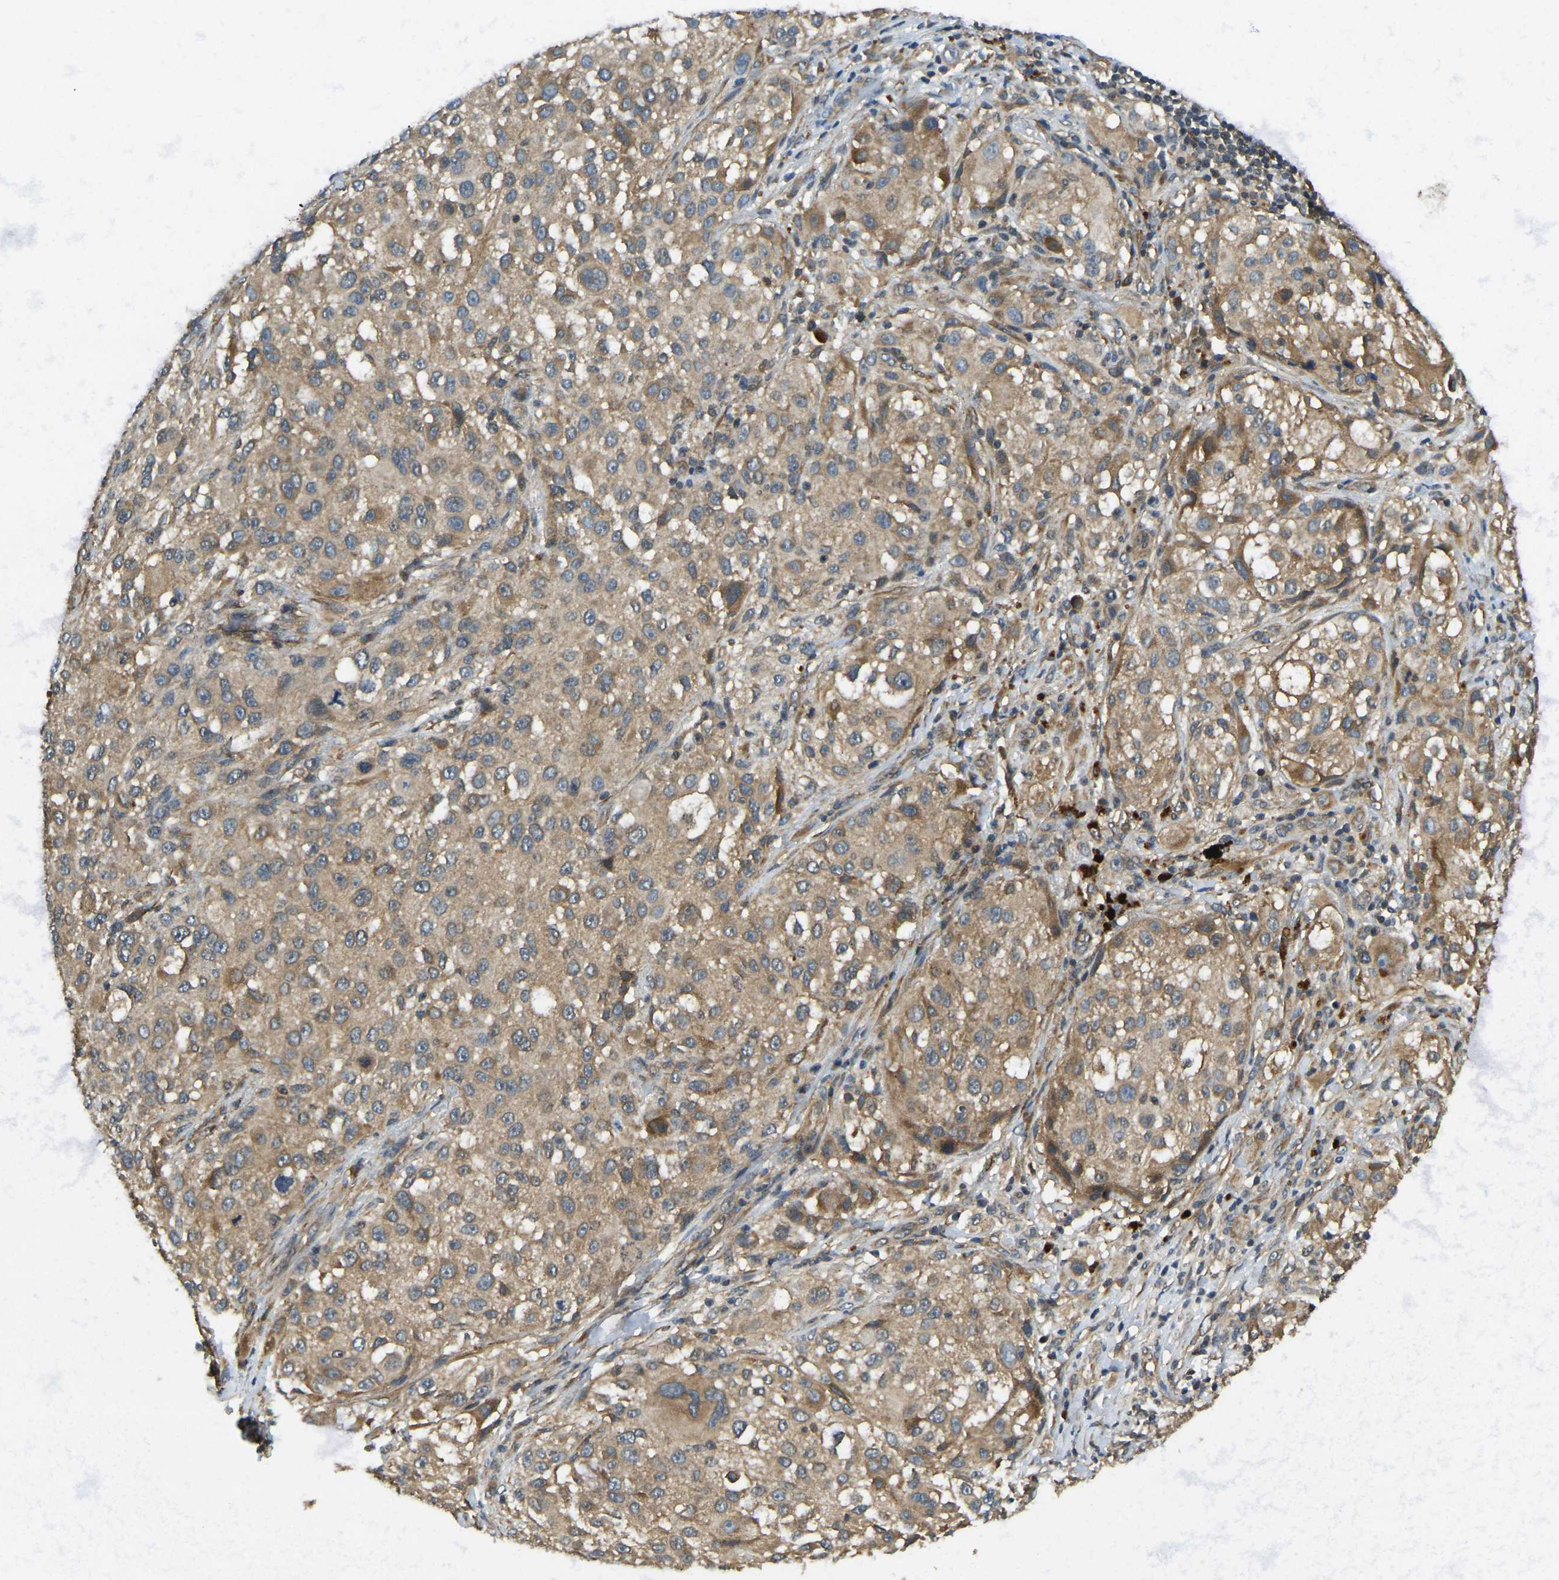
{"staining": {"intensity": "moderate", "quantity": ">75%", "location": "cytoplasmic/membranous"}, "tissue": "melanoma", "cell_type": "Tumor cells", "image_type": "cancer", "snomed": [{"axis": "morphology", "description": "Necrosis, NOS"}, {"axis": "morphology", "description": "Malignant melanoma, NOS"}, {"axis": "topography", "description": "Skin"}], "caption": "IHC of malignant melanoma exhibits medium levels of moderate cytoplasmic/membranous expression in approximately >75% of tumor cells.", "gene": "ERGIC1", "patient": {"sex": "female", "age": 87}}